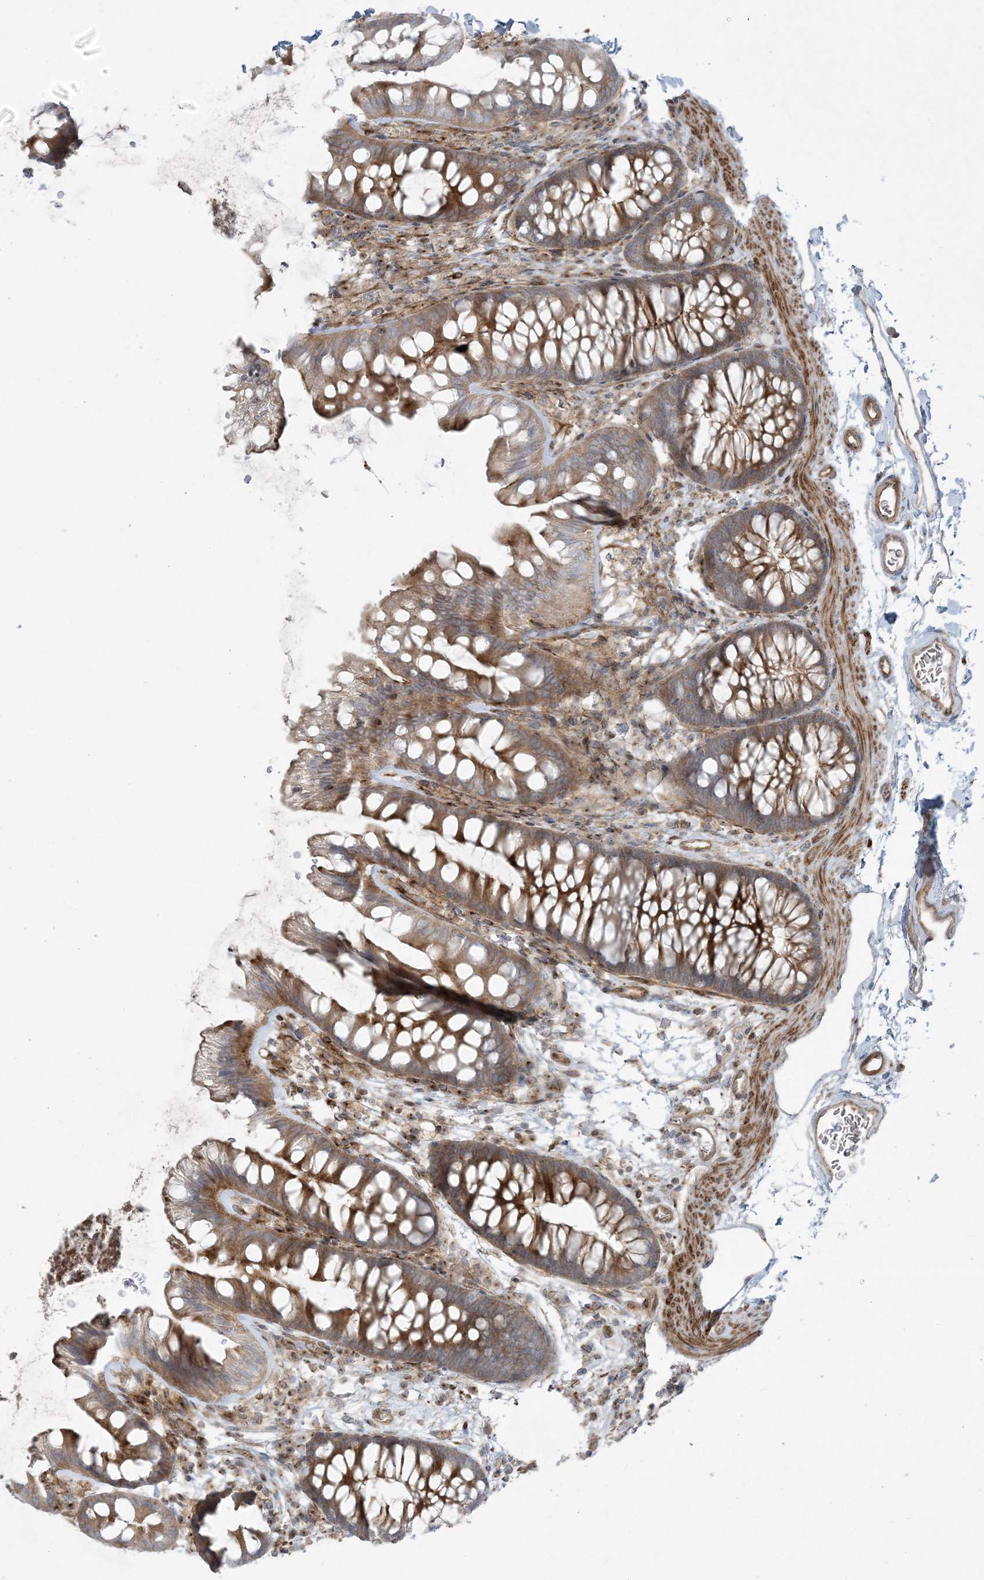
{"staining": {"intensity": "moderate", "quantity": ">75%", "location": "cytoplasmic/membranous"}, "tissue": "colon", "cell_type": "Endothelial cells", "image_type": "normal", "snomed": [{"axis": "morphology", "description": "Normal tissue, NOS"}, {"axis": "topography", "description": "Colon"}], "caption": "This histopathology image demonstrates immunohistochemistry (IHC) staining of unremarkable colon, with medium moderate cytoplasmic/membranous expression in approximately >75% of endothelial cells.", "gene": "PIK3R4", "patient": {"sex": "female", "age": 62}}